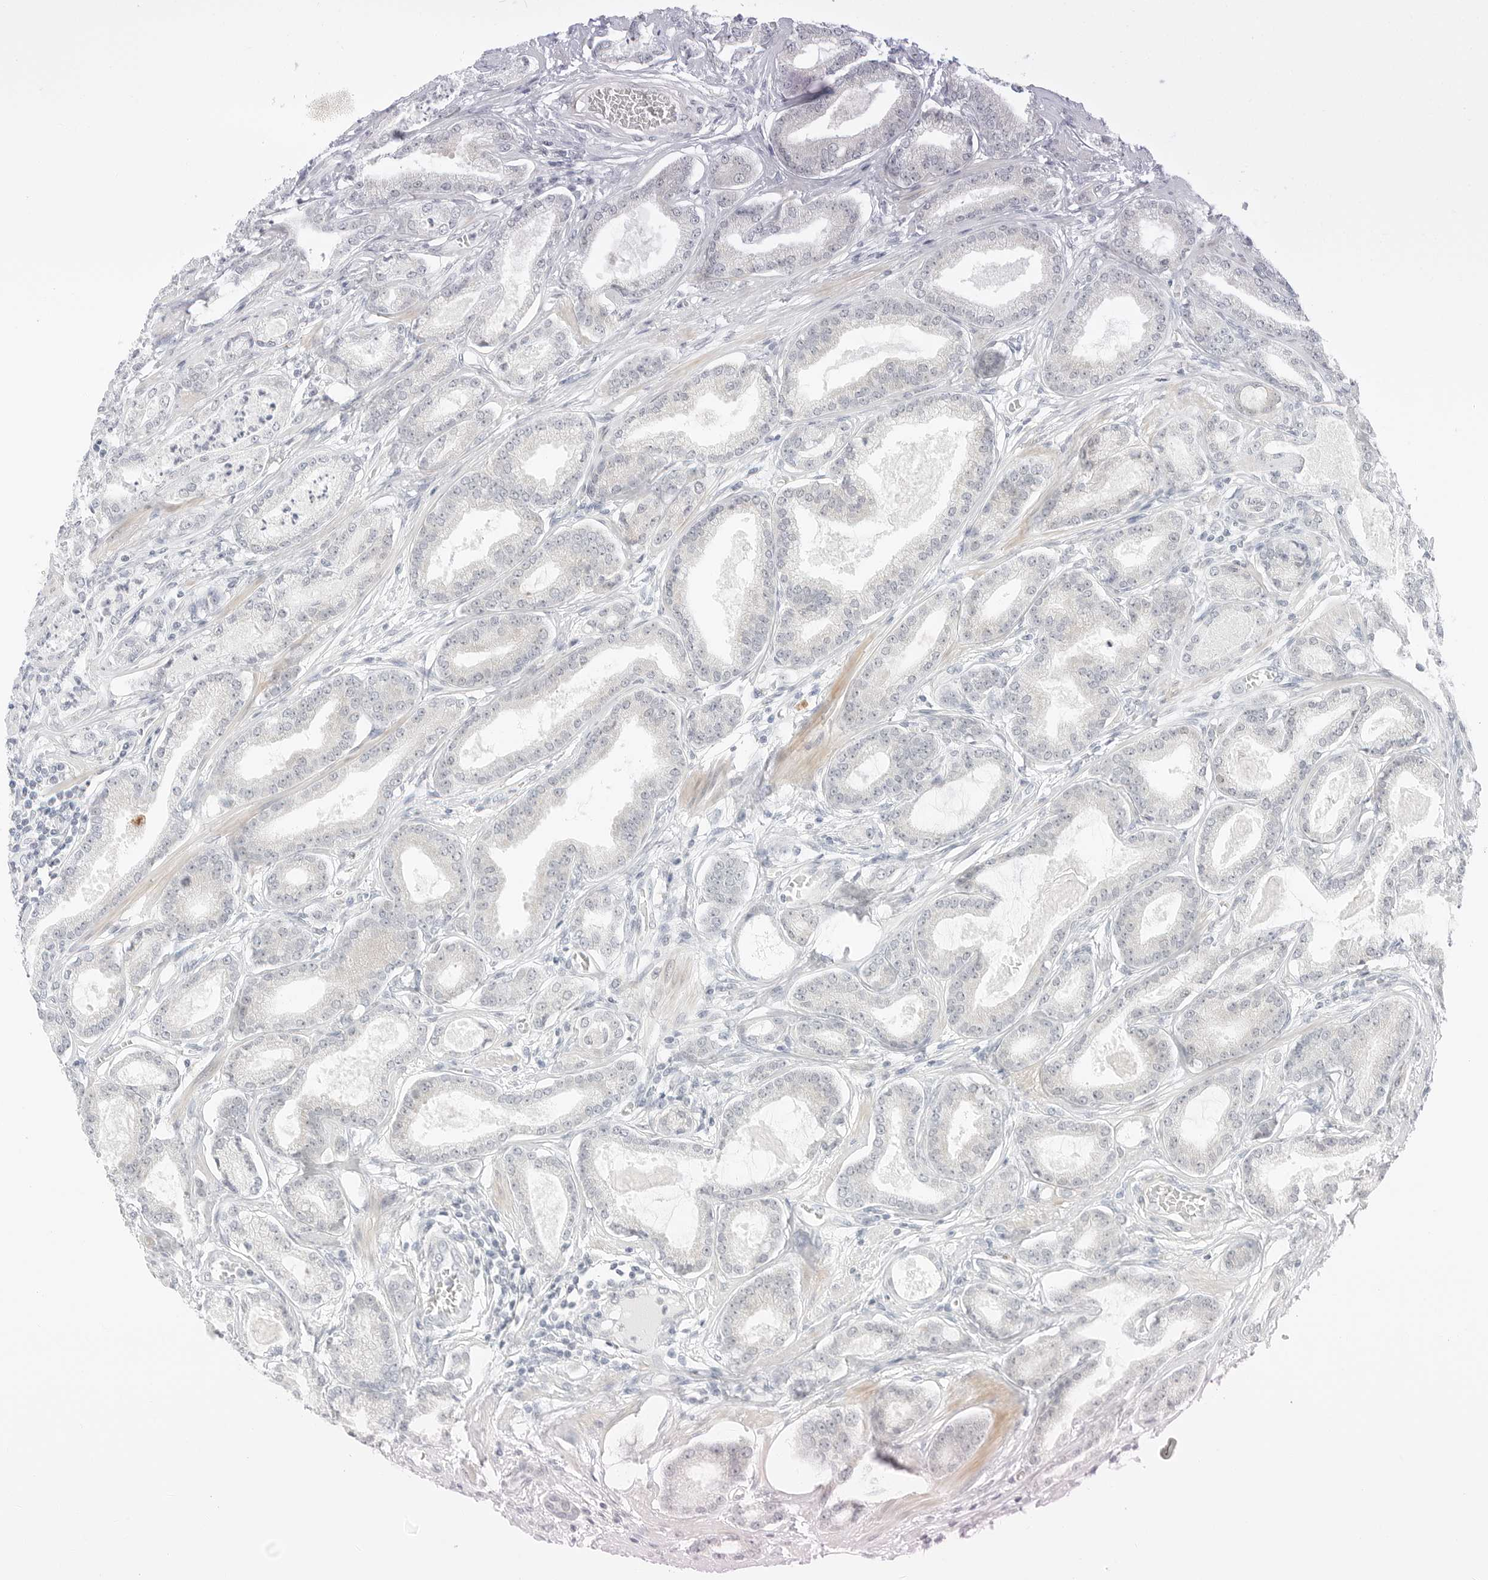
{"staining": {"intensity": "negative", "quantity": "none", "location": "none"}, "tissue": "prostate cancer", "cell_type": "Tumor cells", "image_type": "cancer", "snomed": [{"axis": "morphology", "description": "Adenocarcinoma, Low grade"}, {"axis": "topography", "description": "Prostate"}], "caption": "A high-resolution histopathology image shows immunohistochemistry (IHC) staining of prostate low-grade adenocarcinoma, which exhibits no significant staining in tumor cells.", "gene": "CCSAP", "patient": {"sex": "male", "age": 60}}